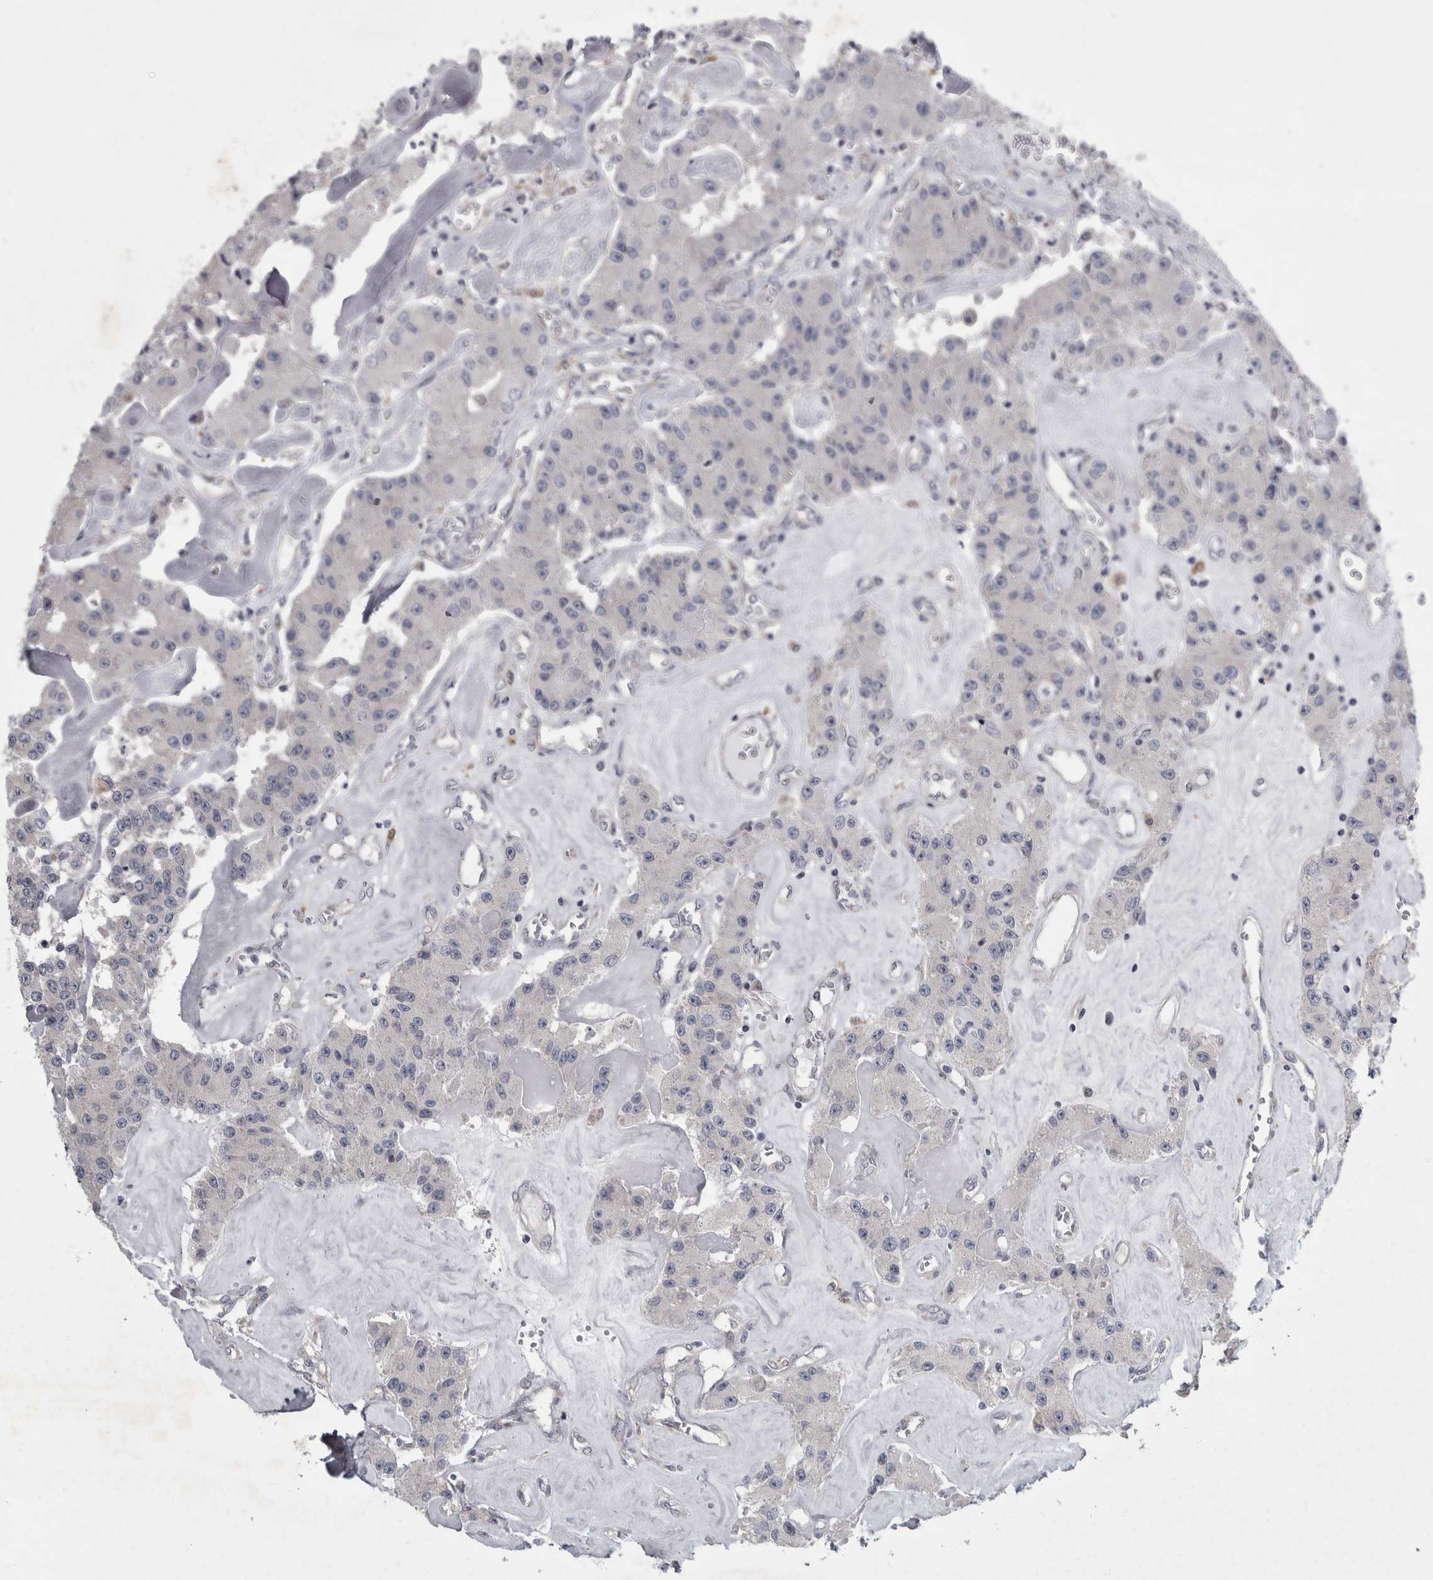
{"staining": {"intensity": "negative", "quantity": "none", "location": "none"}, "tissue": "carcinoid", "cell_type": "Tumor cells", "image_type": "cancer", "snomed": [{"axis": "morphology", "description": "Carcinoid, malignant, NOS"}, {"axis": "topography", "description": "Pancreas"}], "caption": "A histopathology image of human carcinoid (malignant) is negative for staining in tumor cells.", "gene": "PRRC2C", "patient": {"sex": "male", "age": 41}}